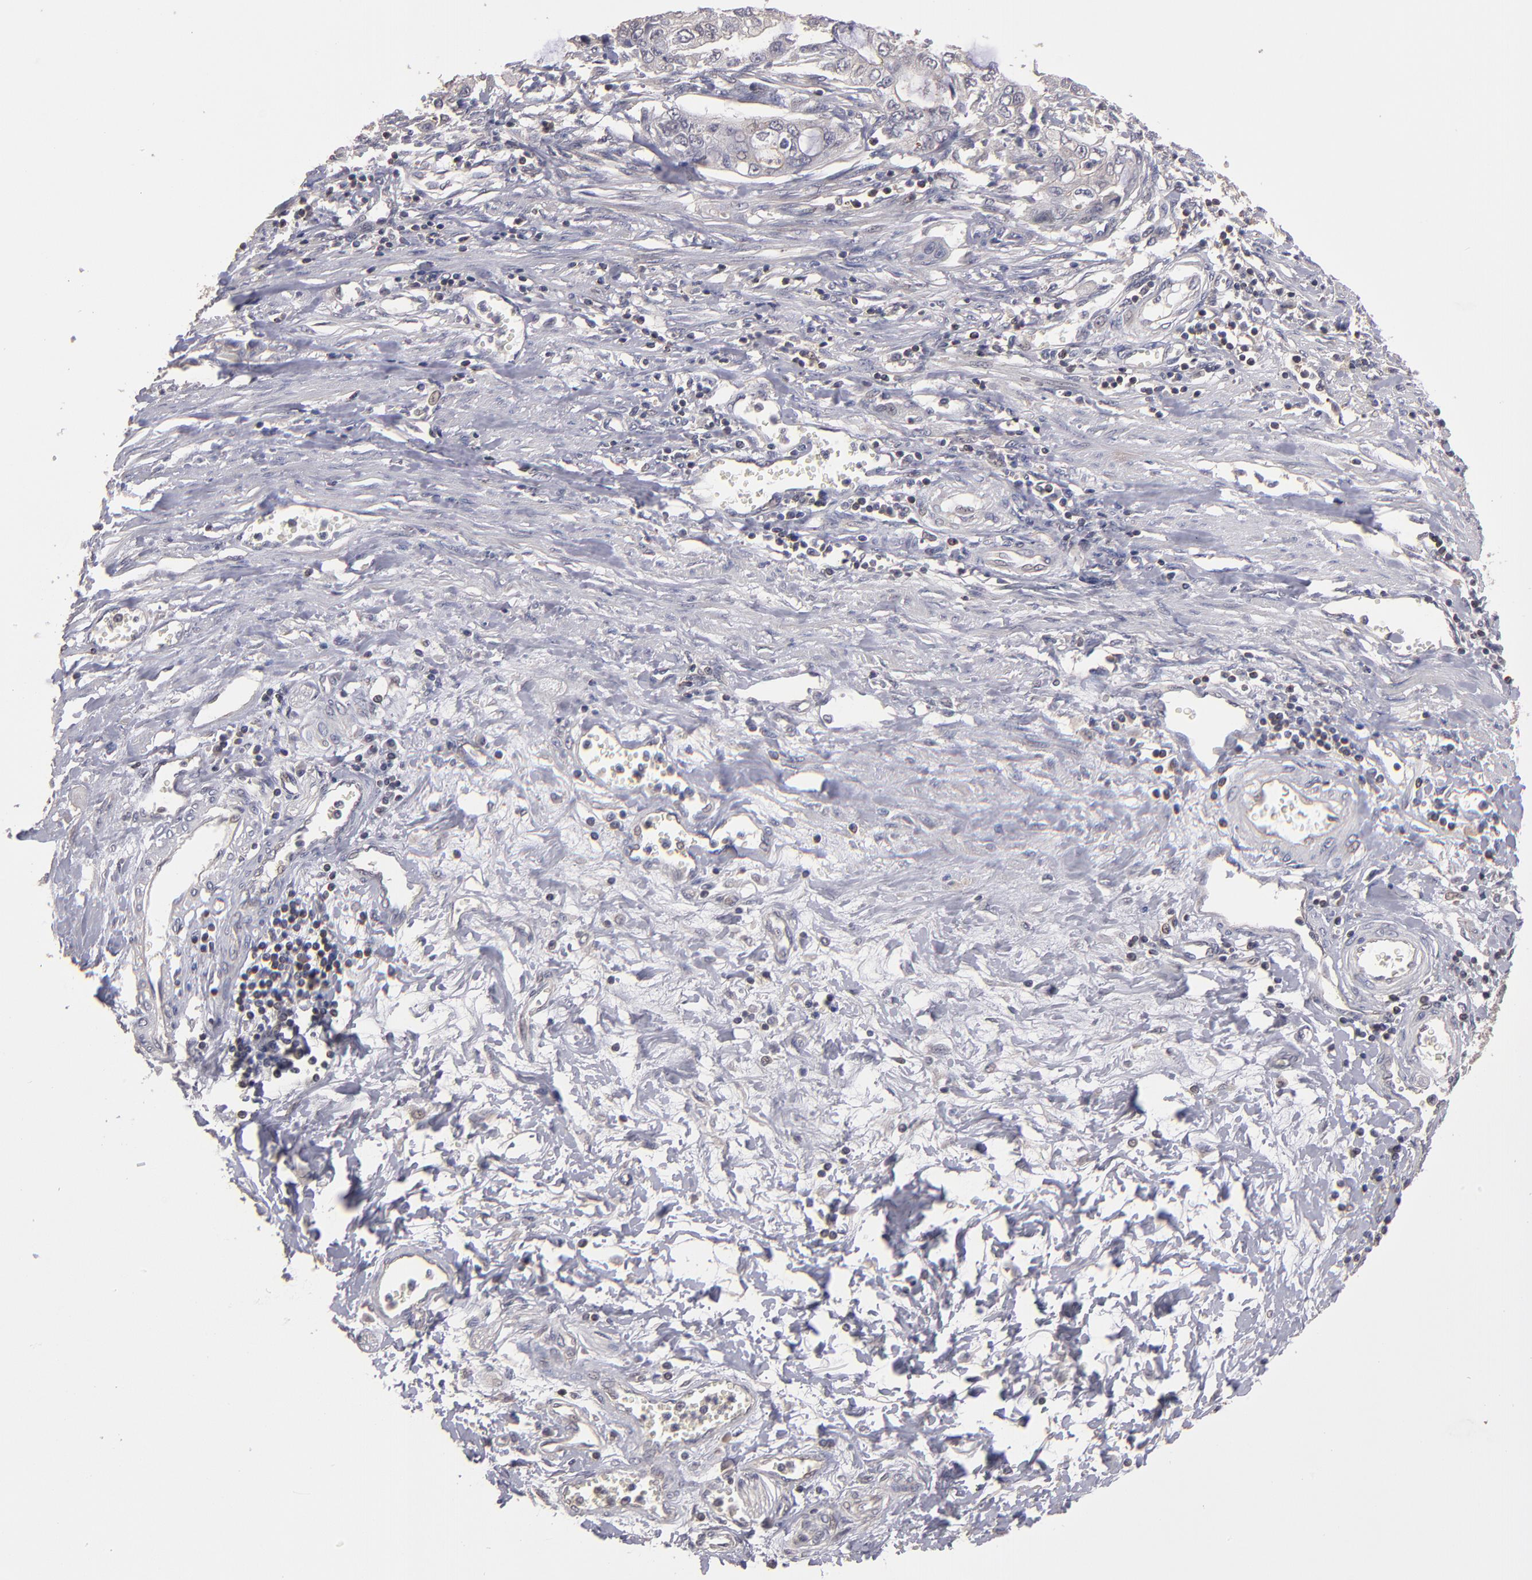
{"staining": {"intensity": "negative", "quantity": "none", "location": "none"}, "tissue": "stomach cancer", "cell_type": "Tumor cells", "image_type": "cancer", "snomed": [{"axis": "morphology", "description": "Adenocarcinoma, NOS"}, {"axis": "topography", "description": "Stomach, upper"}], "caption": "Immunohistochemistry (IHC) of stomach cancer (adenocarcinoma) demonstrates no staining in tumor cells.", "gene": "NF2", "patient": {"sex": "female", "age": 52}}